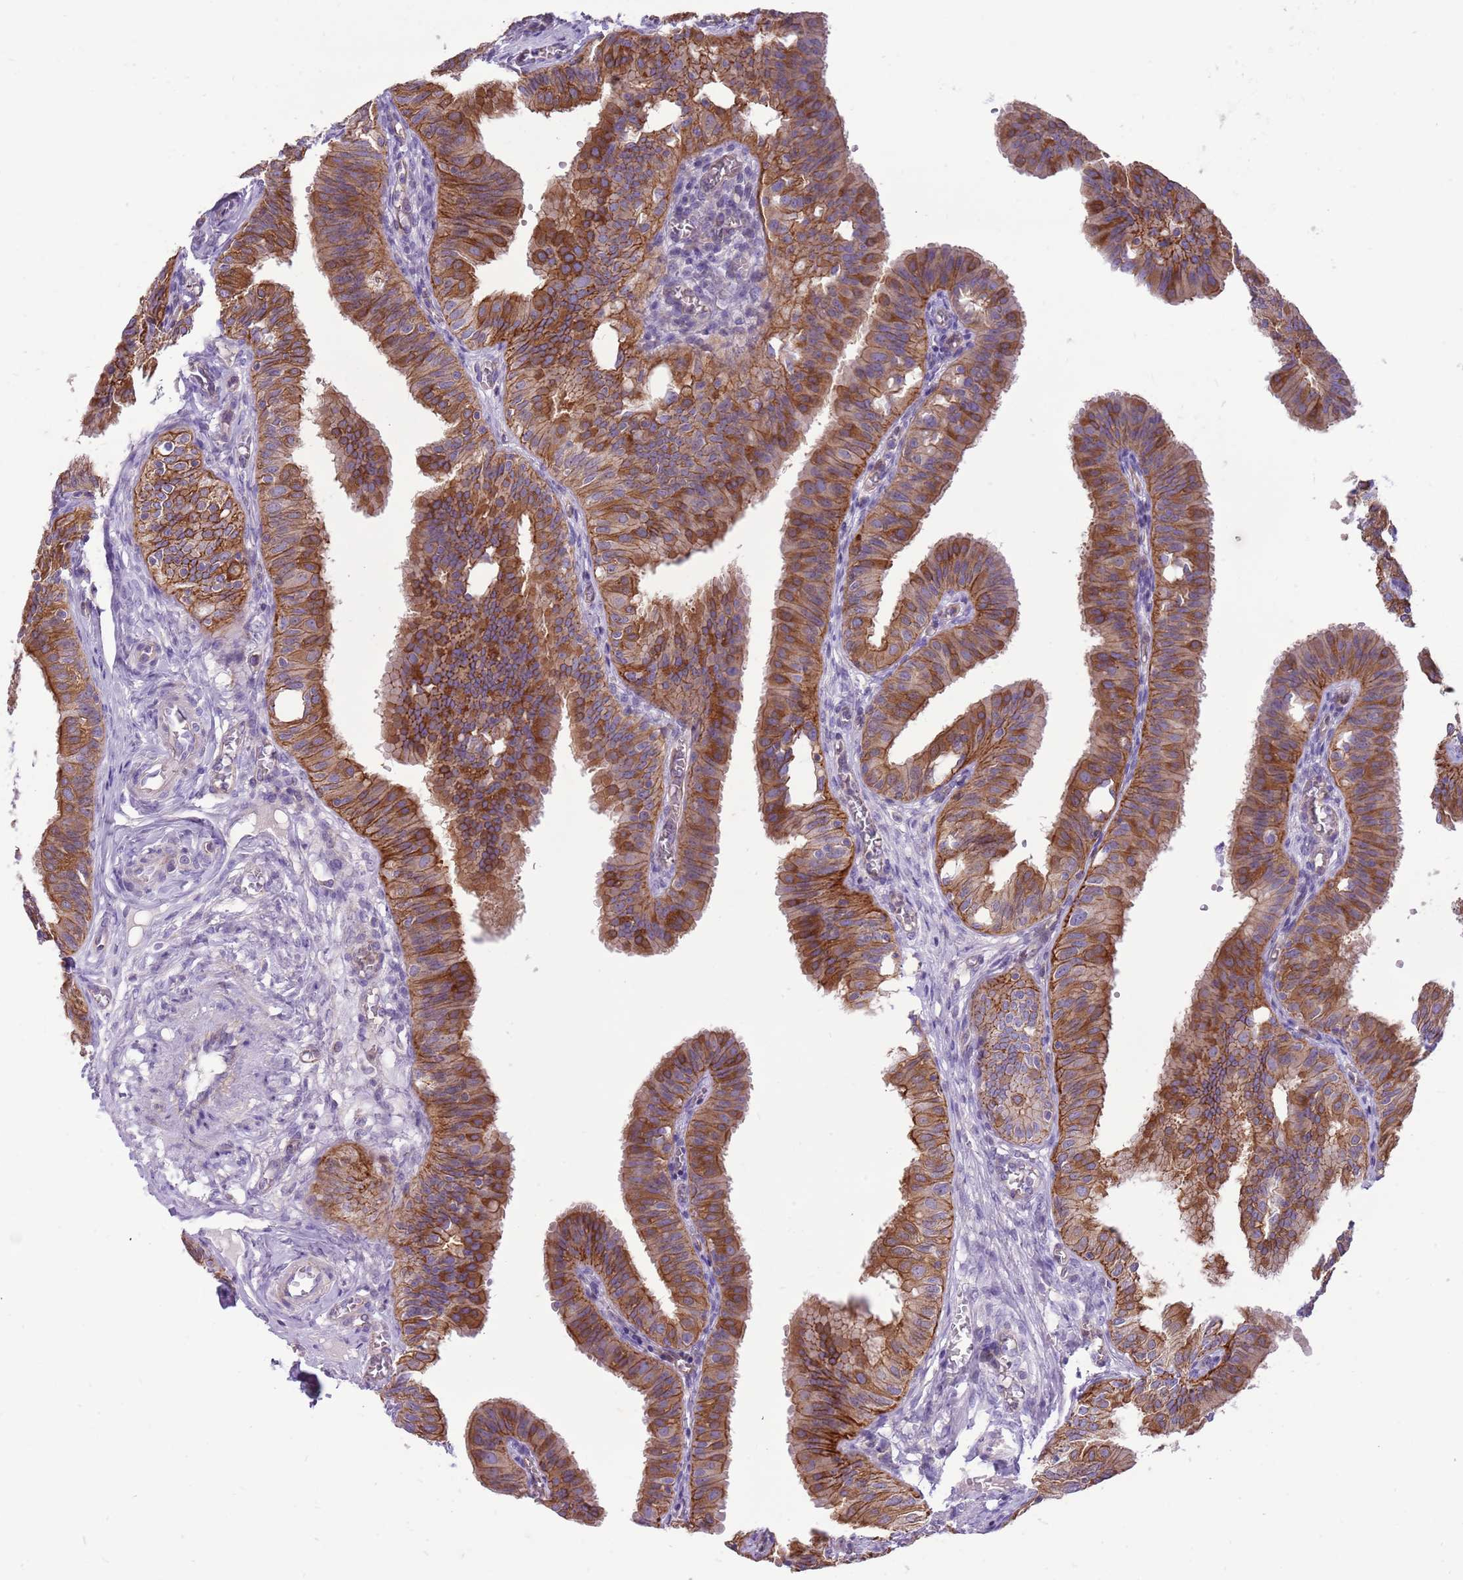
{"staining": {"intensity": "strong", "quantity": ">75%", "location": "cytoplasmic/membranous"}, "tissue": "fallopian tube", "cell_type": "Glandular cells", "image_type": "normal", "snomed": [{"axis": "morphology", "description": "Normal tissue, NOS"}, {"axis": "topography", "description": "Fallopian tube"}, {"axis": "topography", "description": "Ovary"}], "caption": "IHC of benign fallopian tube reveals high levels of strong cytoplasmic/membranous positivity in approximately >75% of glandular cells. (Stains: DAB in brown, nuclei in blue, Microscopy: brightfield microscopy at high magnification).", "gene": "WDR90", "patient": {"sex": "female", "age": 42}}